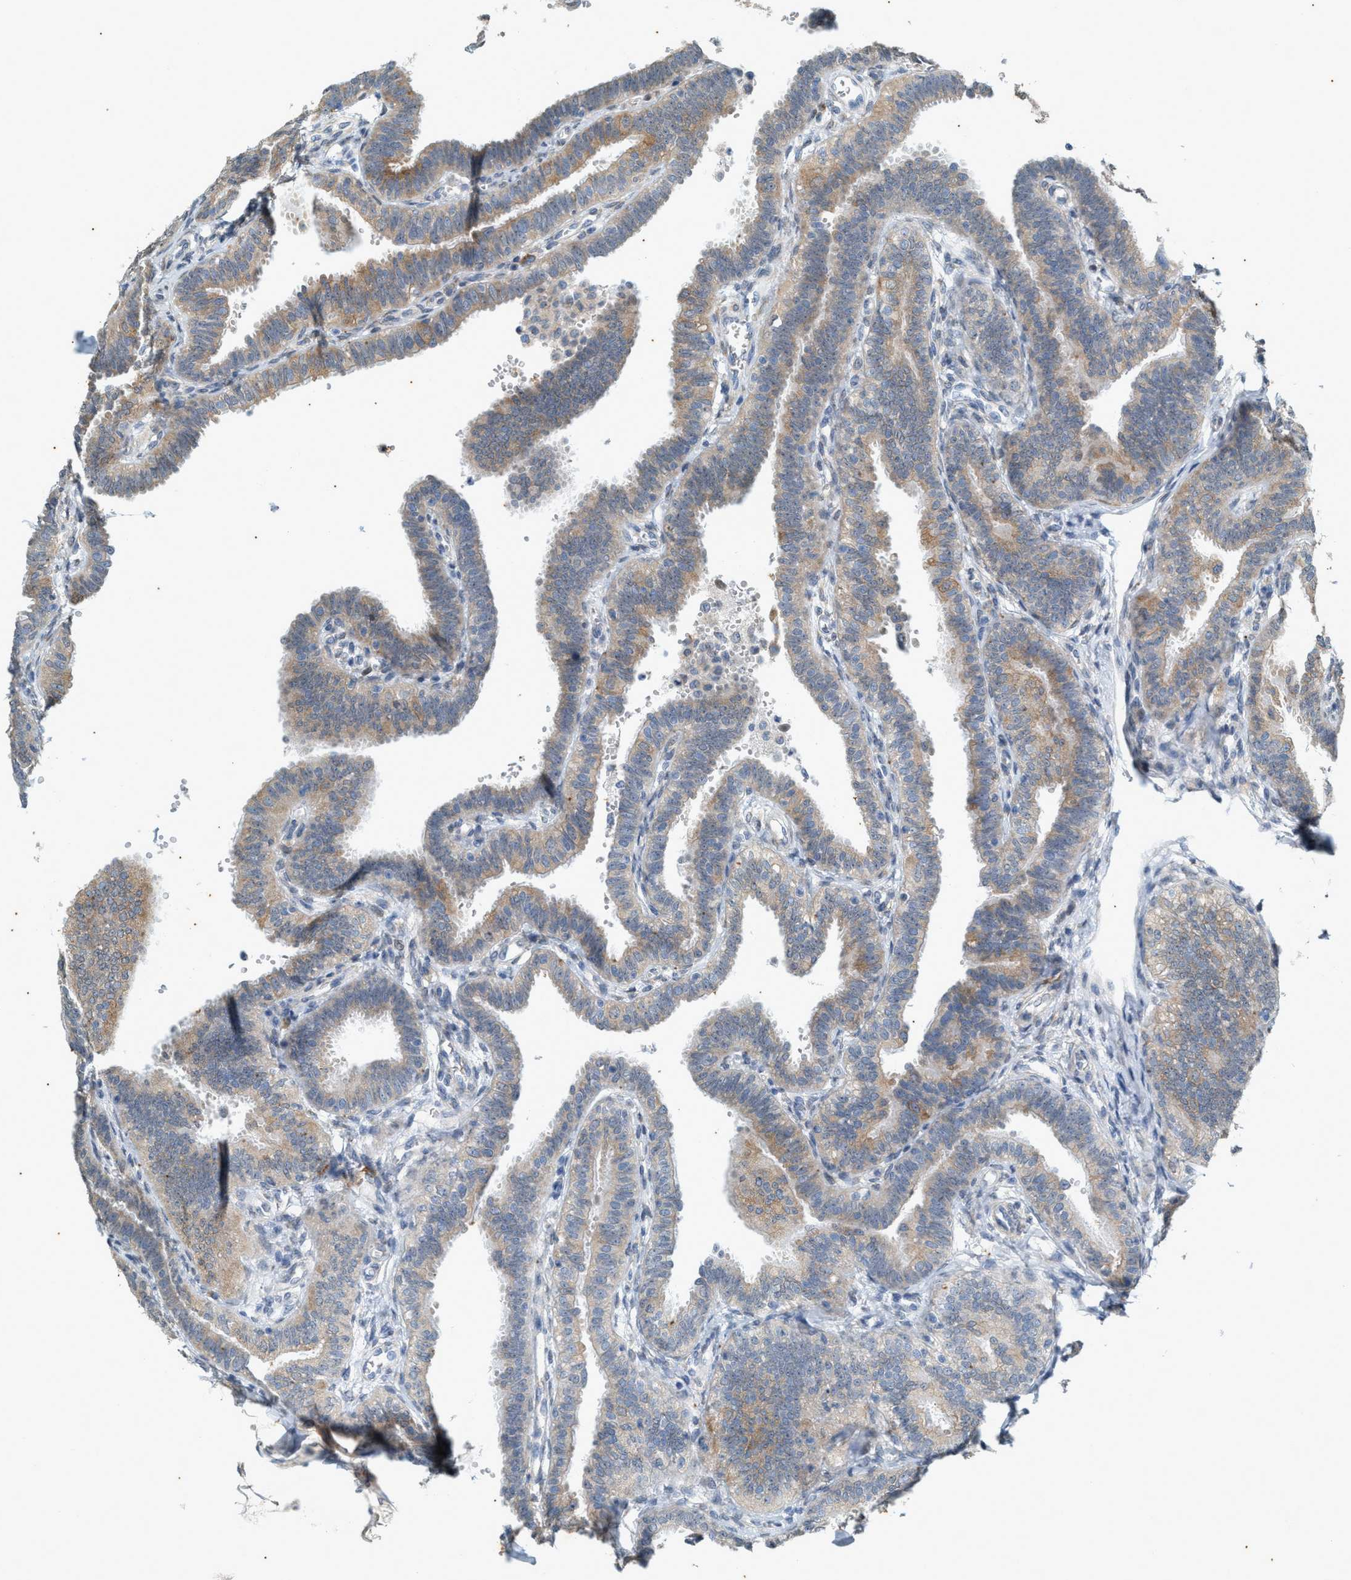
{"staining": {"intensity": "weak", "quantity": ">75%", "location": "cytoplasmic/membranous"}, "tissue": "fallopian tube", "cell_type": "Glandular cells", "image_type": "normal", "snomed": [{"axis": "morphology", "description": "Normal tissue, NOS"}, {"axis": "topography", "description": "Fallopian tube"}, {"axis": "topography", "description": "Placenta"}], "caption": "Immunohistochemical staining of benign human fallopian tube reveals weak cytoplasmic/membranous protein expression in about >75% of glandular cells.", "gene": "CHPF2", "patient": {"sex": "female", "age": 34}}